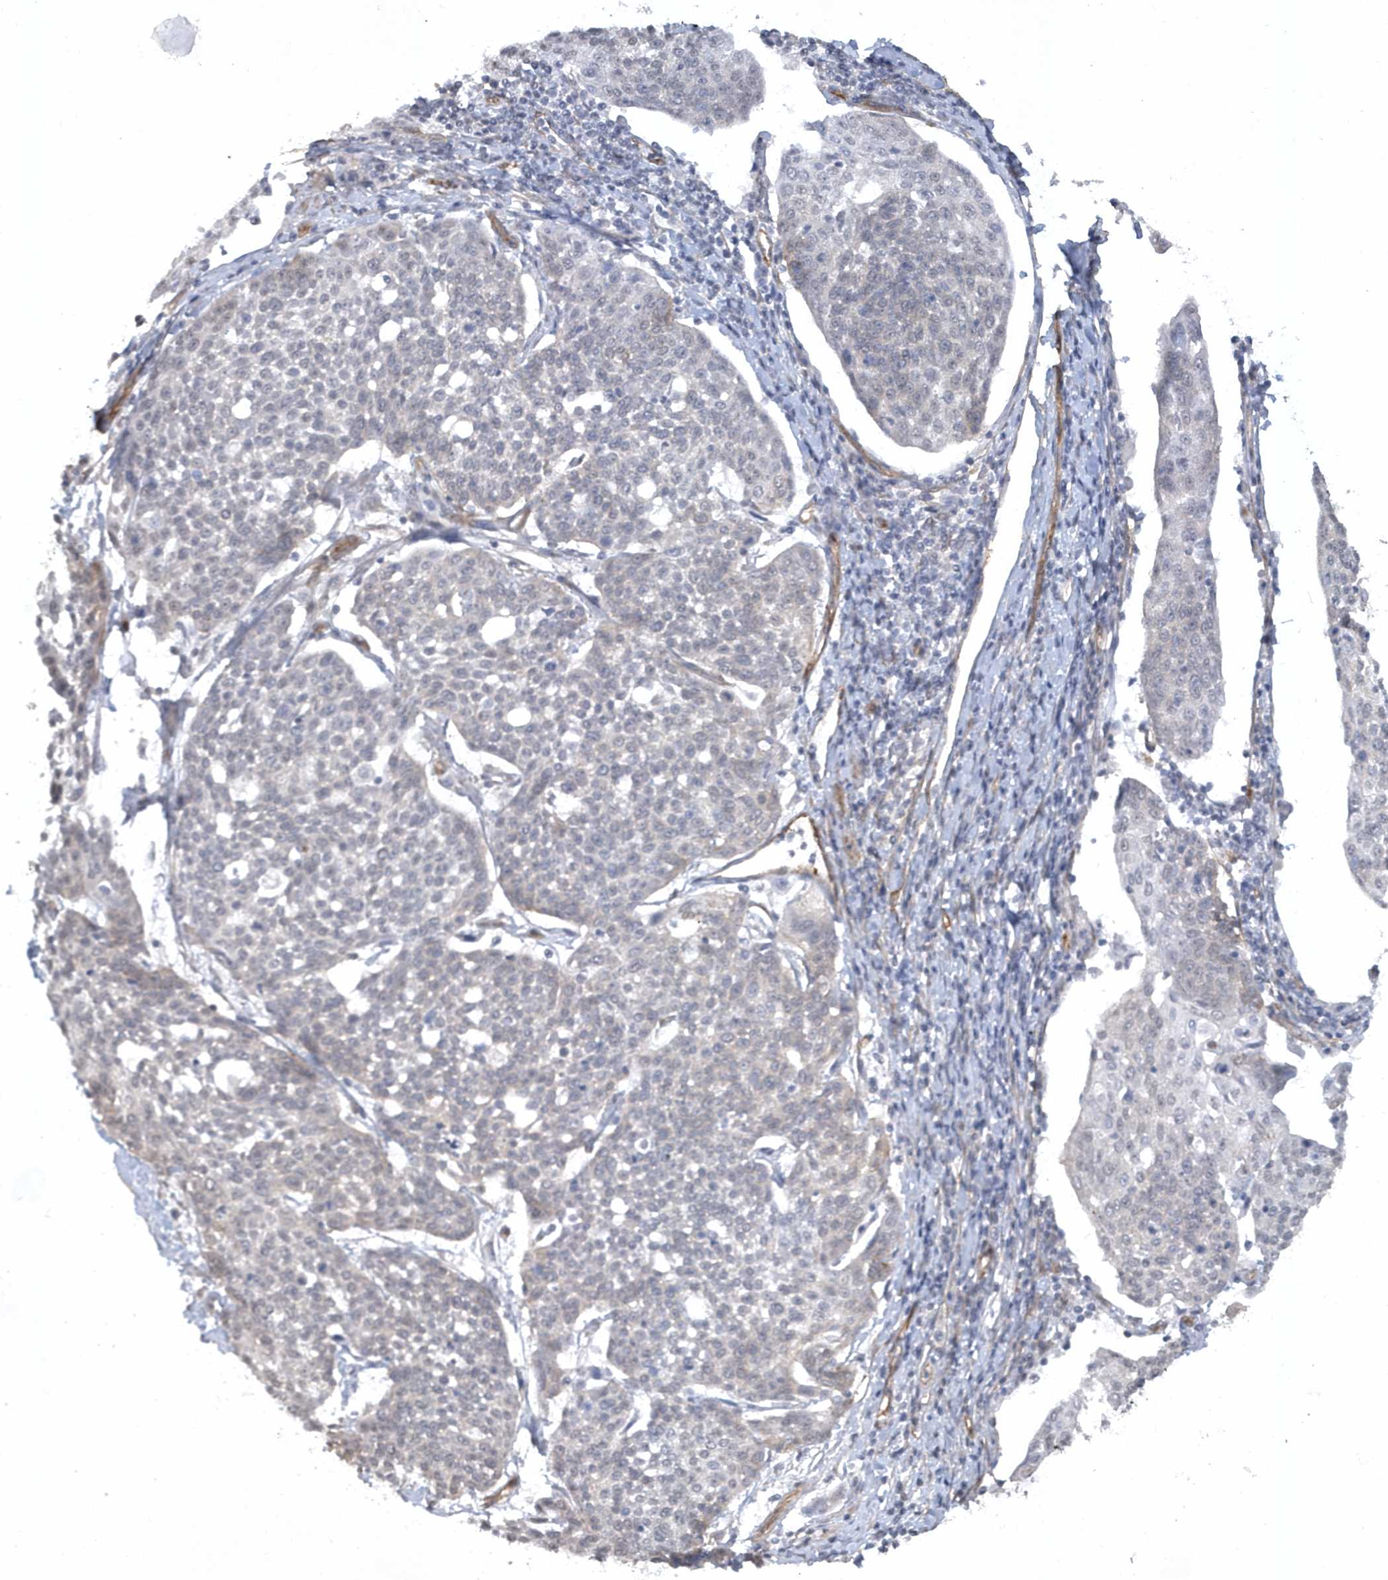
{"staining": {"intensity": "negative", "quantity": "none", "location": "none"}, "tissue": "cervical cancer", "cell_type": "Tumor cells", "image_type": "cancer", "snomed": [{"axis": "morphology", "description": "Squamous cell carcinoma, NOS"}, {"axis": "topography", "description": "Cervix"}], "caption": "Immunohistochemistry (IHC) micrograph of human squamous cell carcinoma (cervical) stained for a protein (brown), which reveals no positivity in tumor cells.", "gene": "RAI14", "patient": {"sex": "female", "age": 34}}